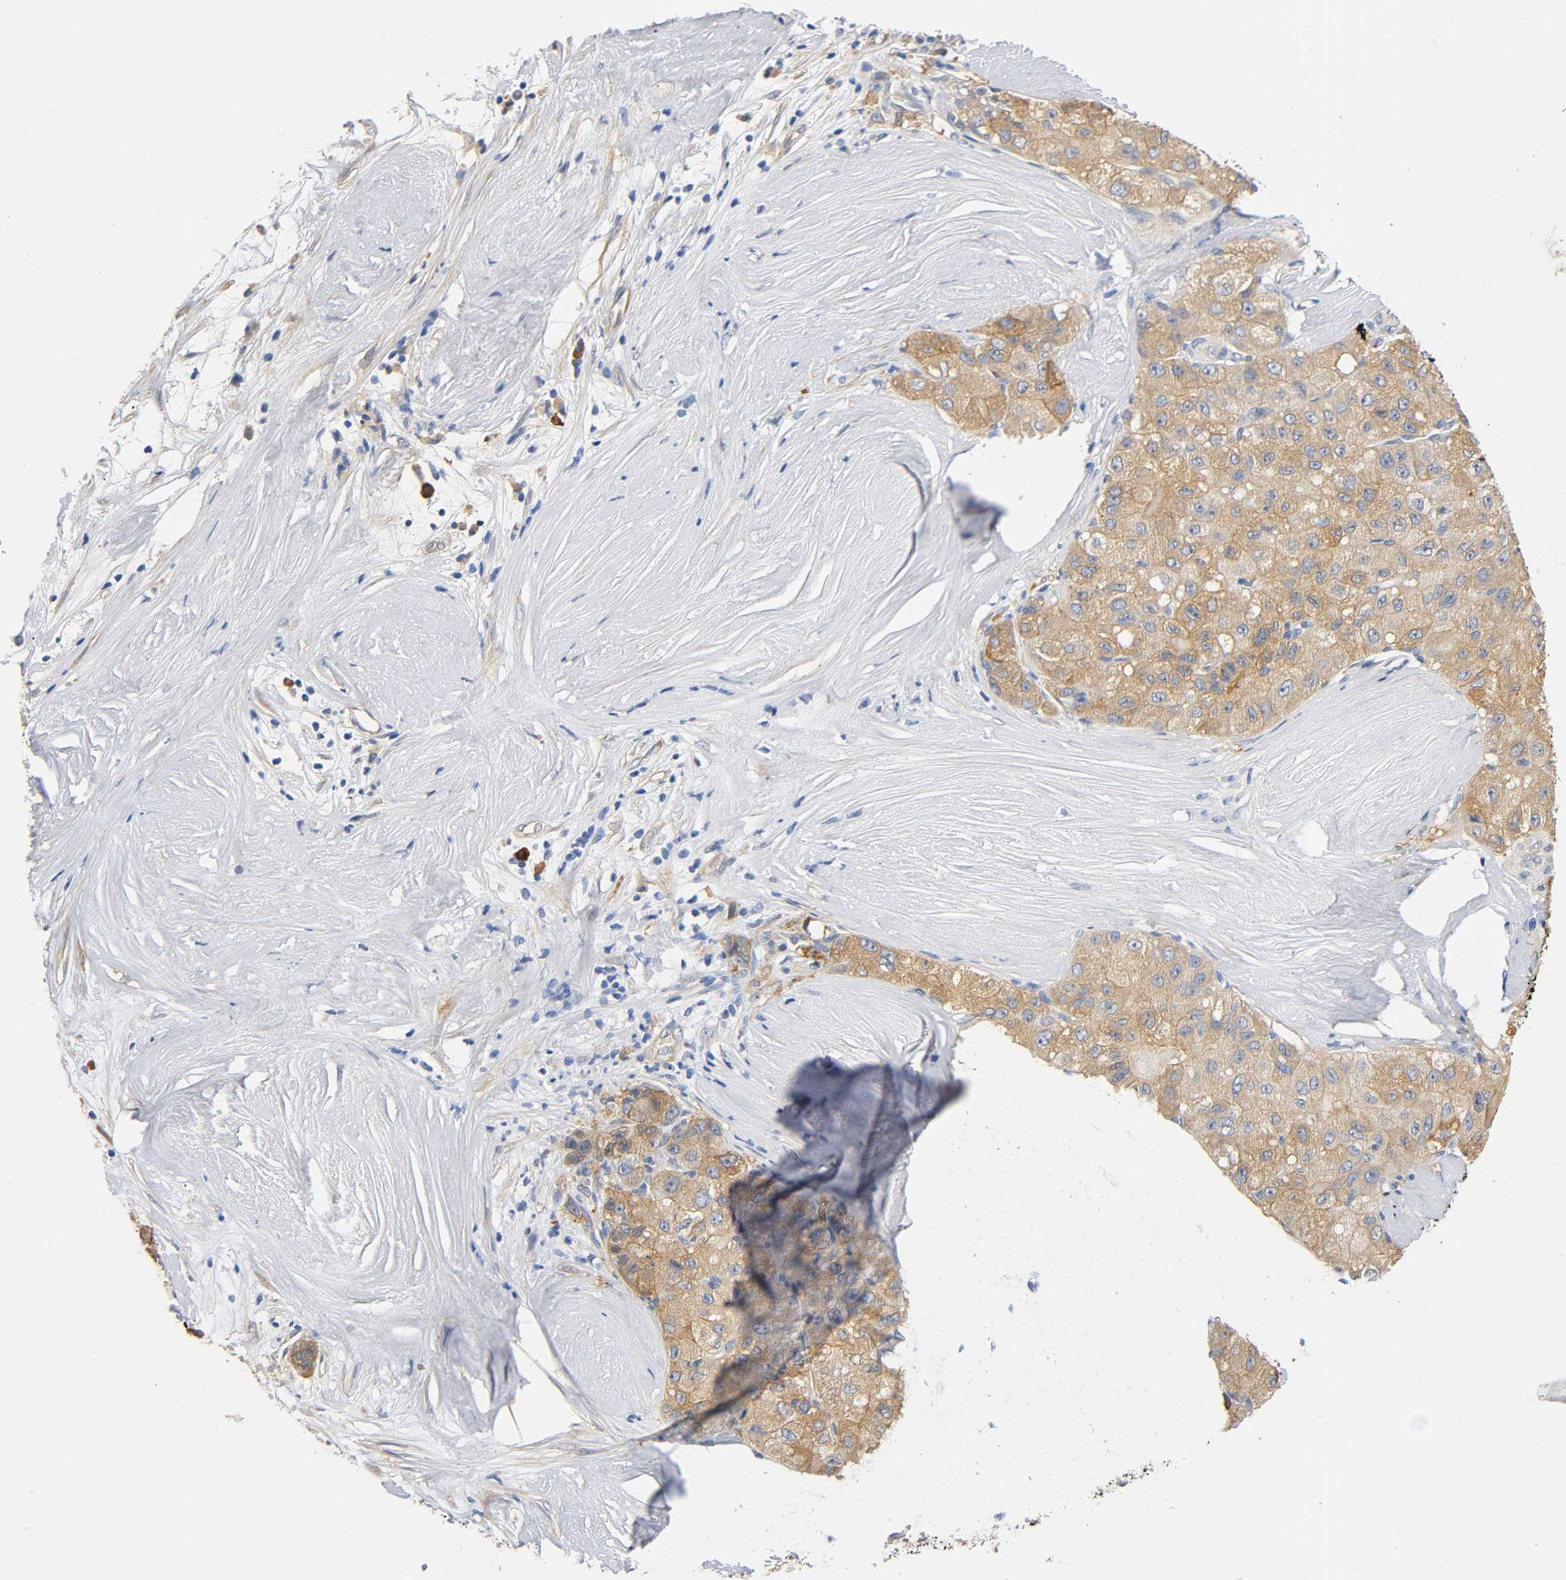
{"staining": {"intensity": "moderate", "quantity": ">75%", "location": "cytoplasmic/membranous"}, "tissue": "liver cancer", "cell_type": "Tumor cells", "image_type": "cancer", "snomed": [{"axis": "morphology", "description": "Carcinoma, Hepatocellular, NOS"}, {"axis": "topography", "description": "Liver"}], "caption": "This histopathology image demonstrates immunohistochemistry (IHC) staining of human liver hepatocellular carcinoma, with medium moderate cytoplasmic/membranous staining in about >75% of tumor cells.", "gene": "TNC", "patient": {"sex": "male", "age": 80}}